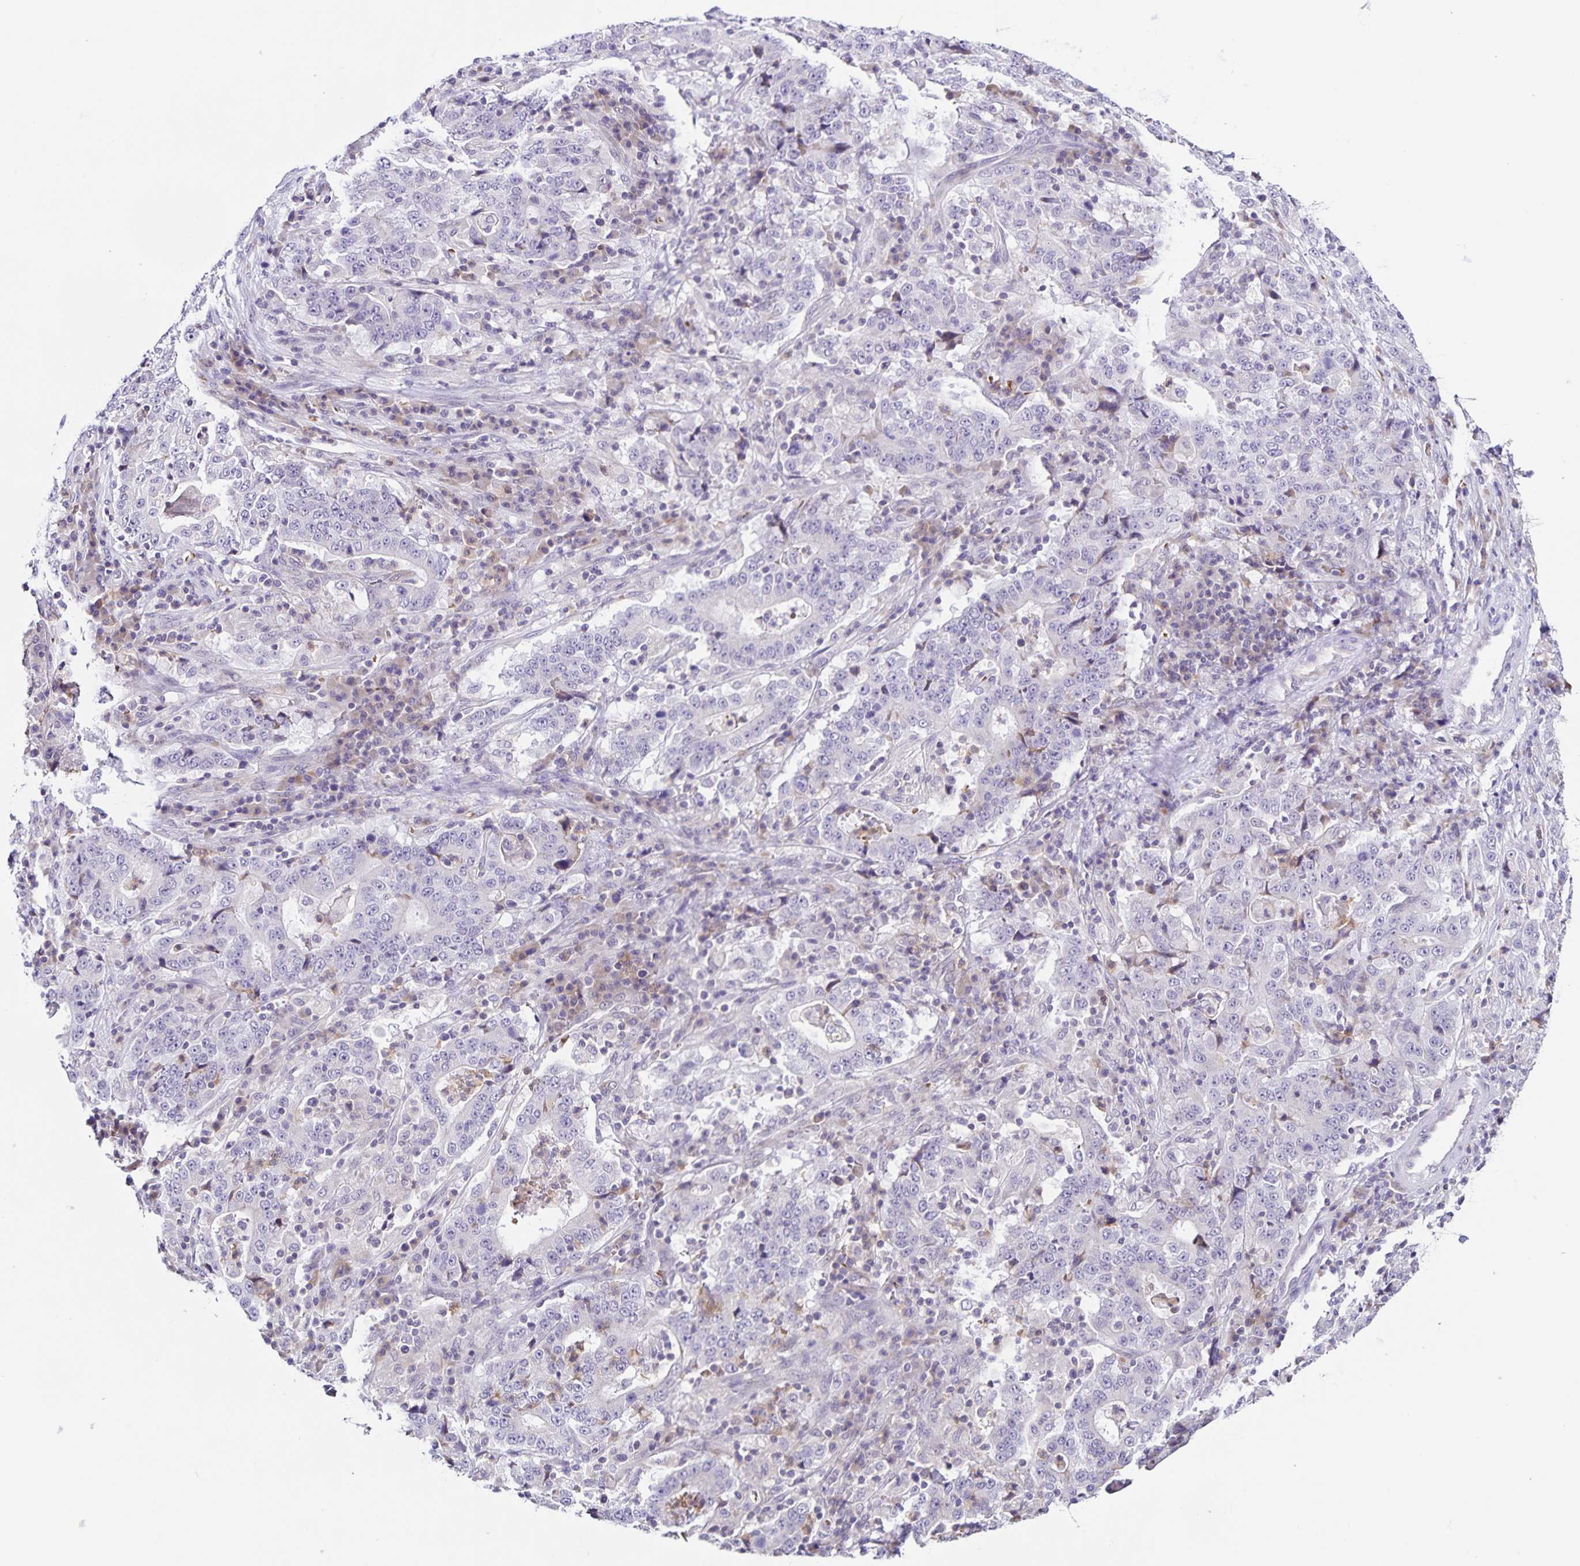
{"staining": {"intensity": "negative", "quantity": "none", "location": "none"}, "tissue": "stomach cancer", "cell_type": "Tumor cells", "image_type": "cancer", "snomed": [{"axis": "morphology", "description": "Normal tissue, NOS"}, {"axis": "morphology", "description": "Adenocarcinoma, NOS"}, {"axis": "topography", "description": "Stomach, upper"}, {"axis": "topography", "description": "Stomach"}], "caption": "Photomicrograph shows no significant protein staining in tumor cells of stomach cancer.", "gene": "STPG4", "patient": {"sex": "male", "age": 59}}